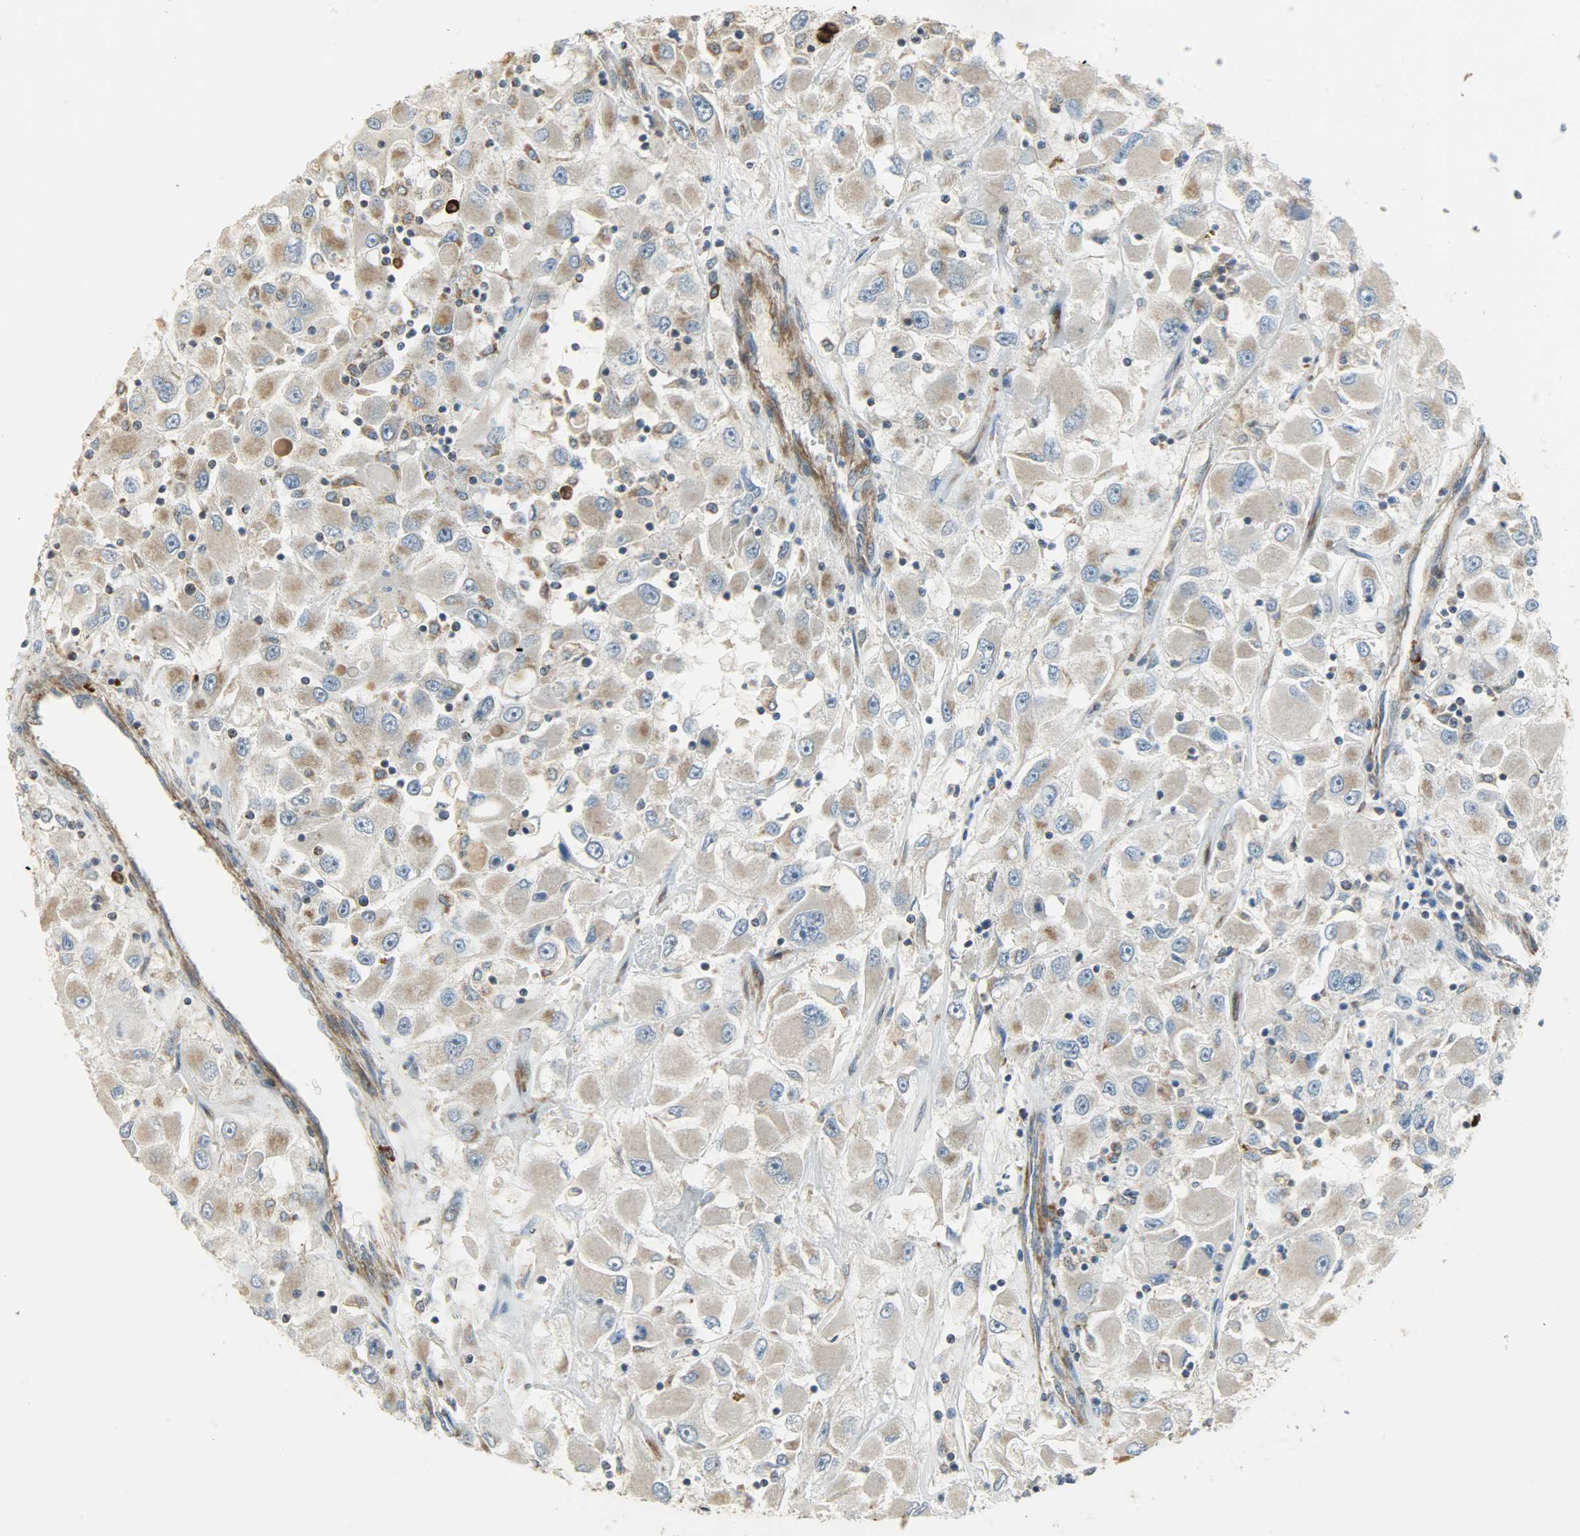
{"staining": {"intensity": "moderate", "quantity": ">75%", "location": "cytoplasmic/membranous"}, "tissue": "renal cancer", "cell_type": "Tumor cells", "image_type": "cancer", "snomed": [{"axis": "morphology", "description": "Adenocarcinoma, NOS"}, {"axis": "topography", "description": "Kidney"}], "caption": "About >75% of tumor cells in human adenocarcinoma (renal) exhibit moderate cytoplasmic/membranous protein staining as visualized by brown immunohistochemical staining.", "gene": "C1orf198", "patient": {"sex": "female", "age": 52}}